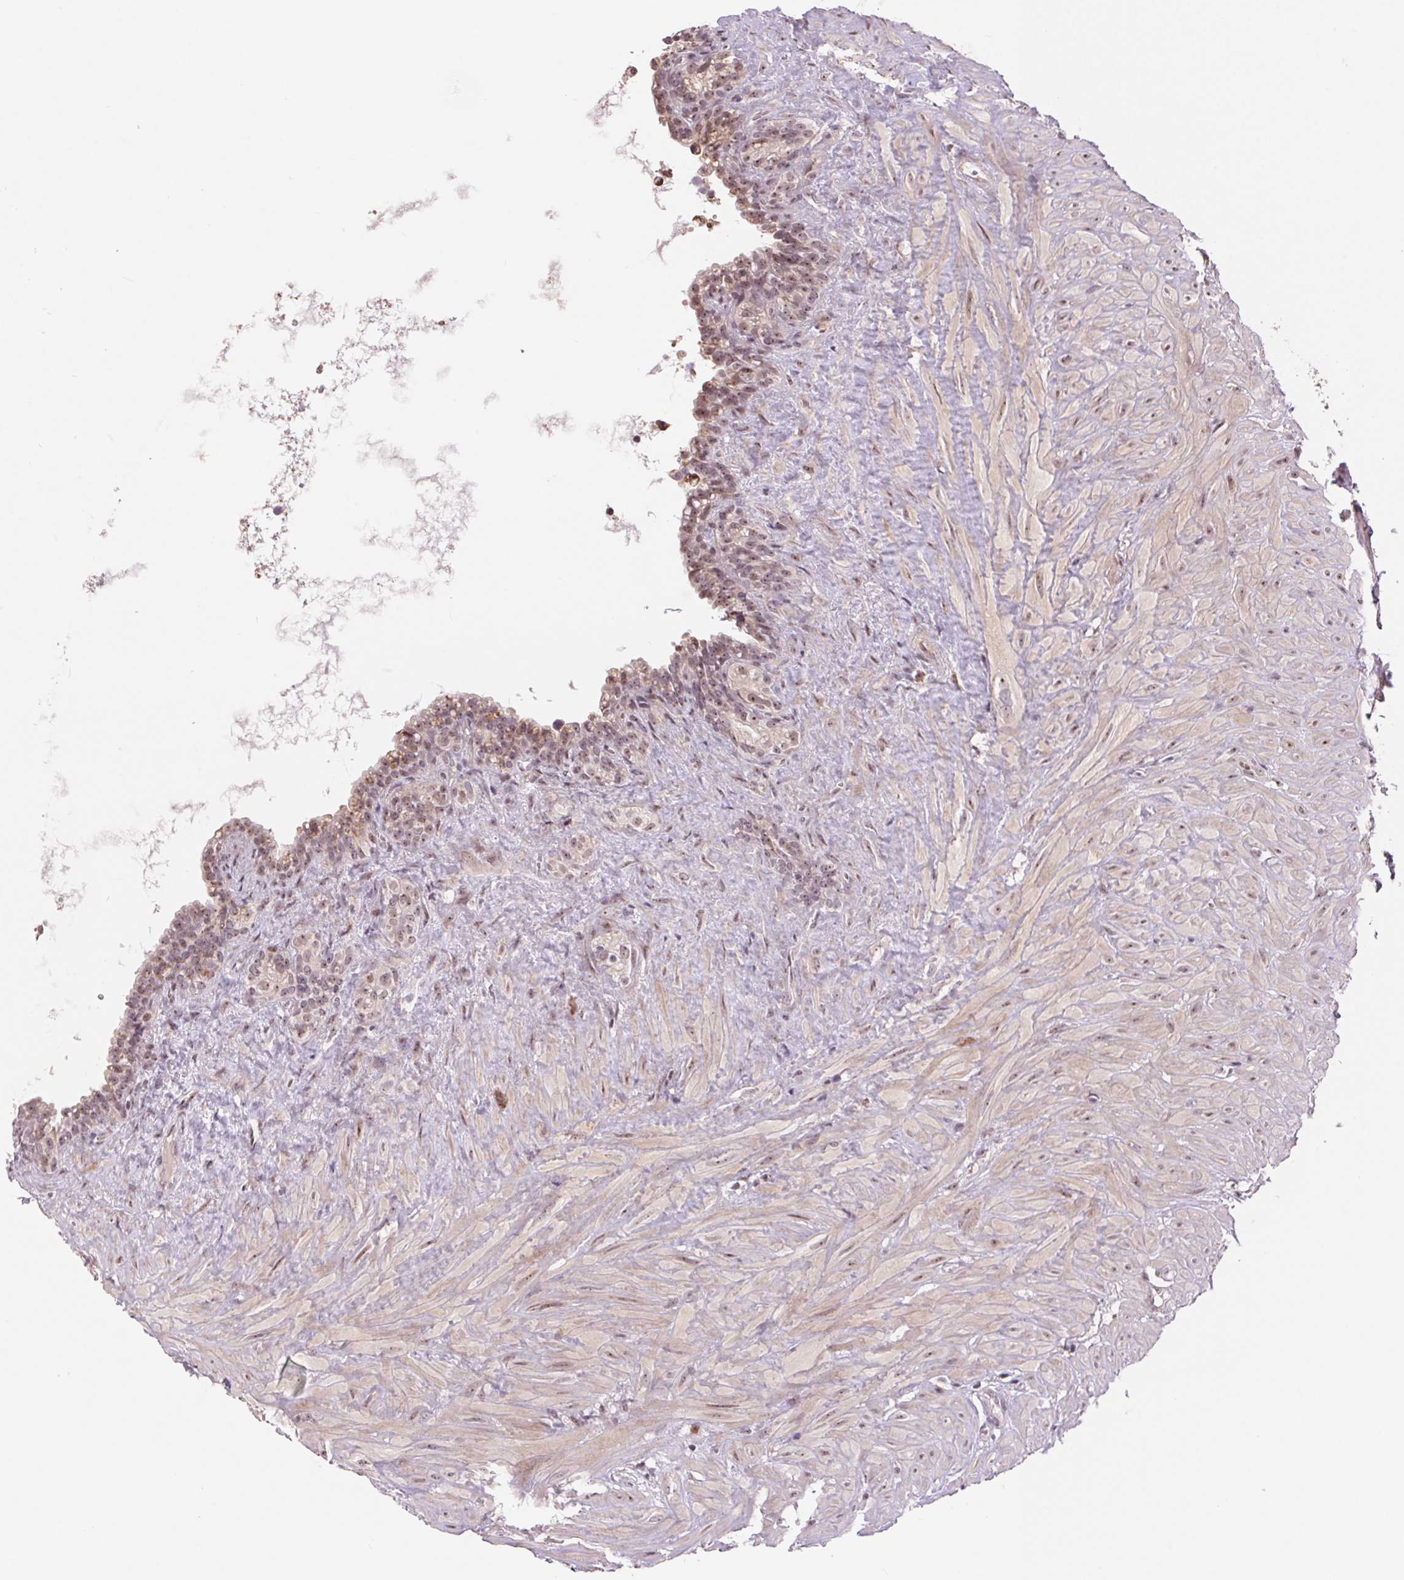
{"staining": {"intensity": "moderate", "quantity": "<25%", "location": "cytoplasmic/membranous"}, "tissue": "seminal vesicle", "cell_type": "Glandular cells", "image_type": "normal", "snomed": [{"axis": "morphology", "description": "Normal tissue, NOS"}, {"axis": "topography", "description": "Seminal veicle"}], "caption": "This is a histology image of IHC staining of normal seminal vesicle, which shows moderate staining in the cytoplasmic/membranous of glandular cells.", "gene": "CHMP4B", "patient": {"sex": "male", "age": 76}}